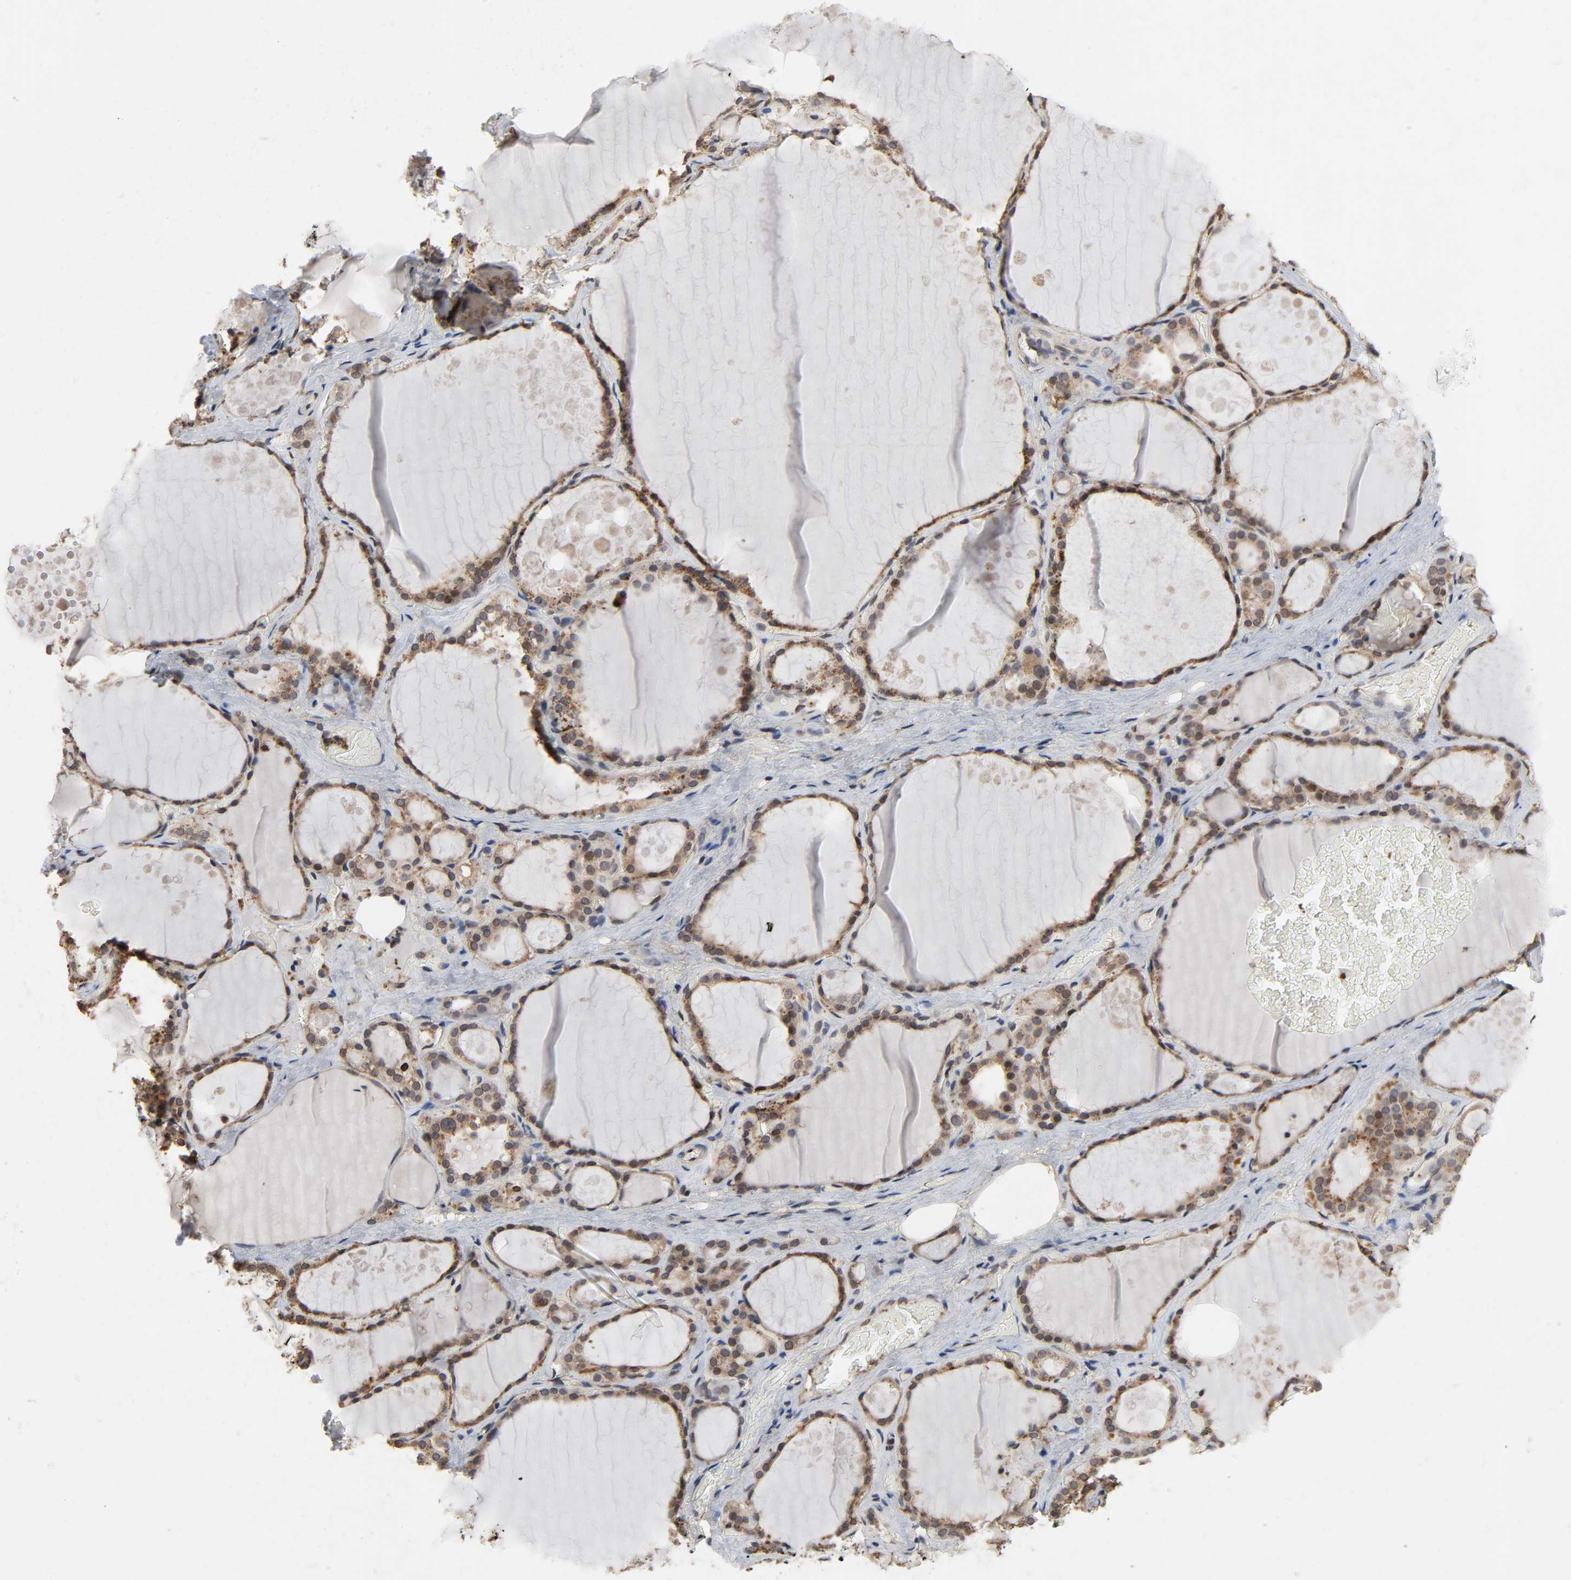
{"staining": {"intensity": "moderate", "quantity": ">75%", "location": "cytoplasmic/membranous,nuclear"}, "tissue": "thyroid gland", "cell_type": "Glandular cells", "image_type": "normal", "snomed": [{"axis": "morphology", "description": "Normal tissue, NOS"}, {"axis": "topography", "description": "Thyroid gland"}], "caption": "A medium amount of moderate cytoplasmic/membranous,nuclear expression is seen in approximately >75% of glandular cells in benign thyroid gland. The protein of interest is stained brown, and the nuclei are stained in blue (DAB IHC with brightfield microscopy, high magnification).", "gene": "CCDC175", "patient": {"sex": "male", "age": 61}}